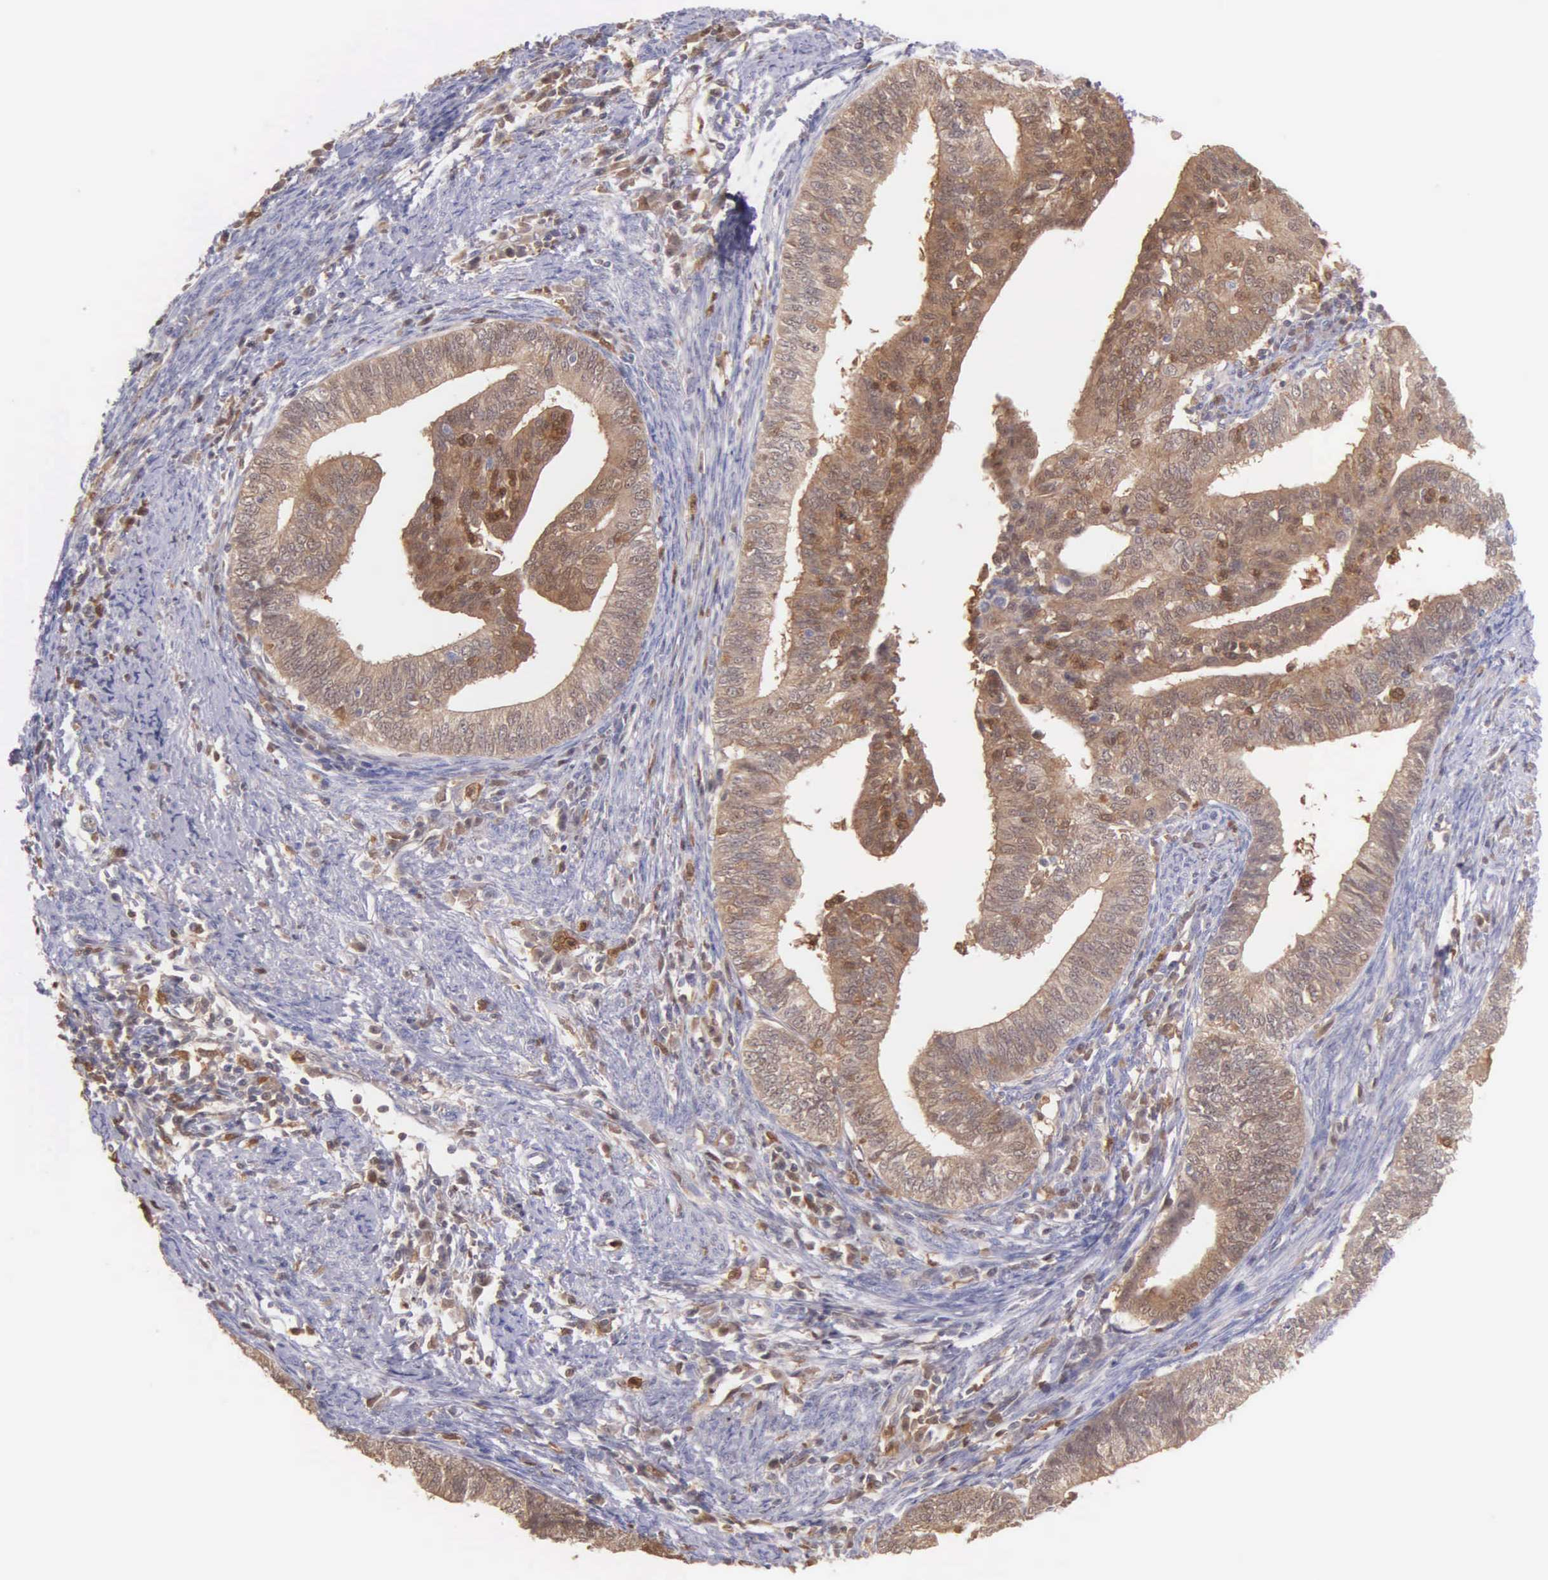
{"staining": {"intensity": "moderate", "quantity": ">75%", "location": "cytoplasmic/membranous"}, "tissue": "endometrial cancer", "cell_type": "Tumor cells", "image_type": "cancer", "snomed": [{"axis": "morphology", "description": "Adenocarcinoma, NOS"}, {"axis": "topography", "description": "Endometrium"}], "caption": "DAB immunohistochemical staining of adenocarcinoma (endometrial) shows moderate cytoplasmic/membranous protein positivity in about >75% of tumor cells. Immunohistochemistry (ihc) stains the protein of interest in brown and the nuclei are stained blue.", "gene": "BID", "patient": {"sex": "female", "age": 66}}